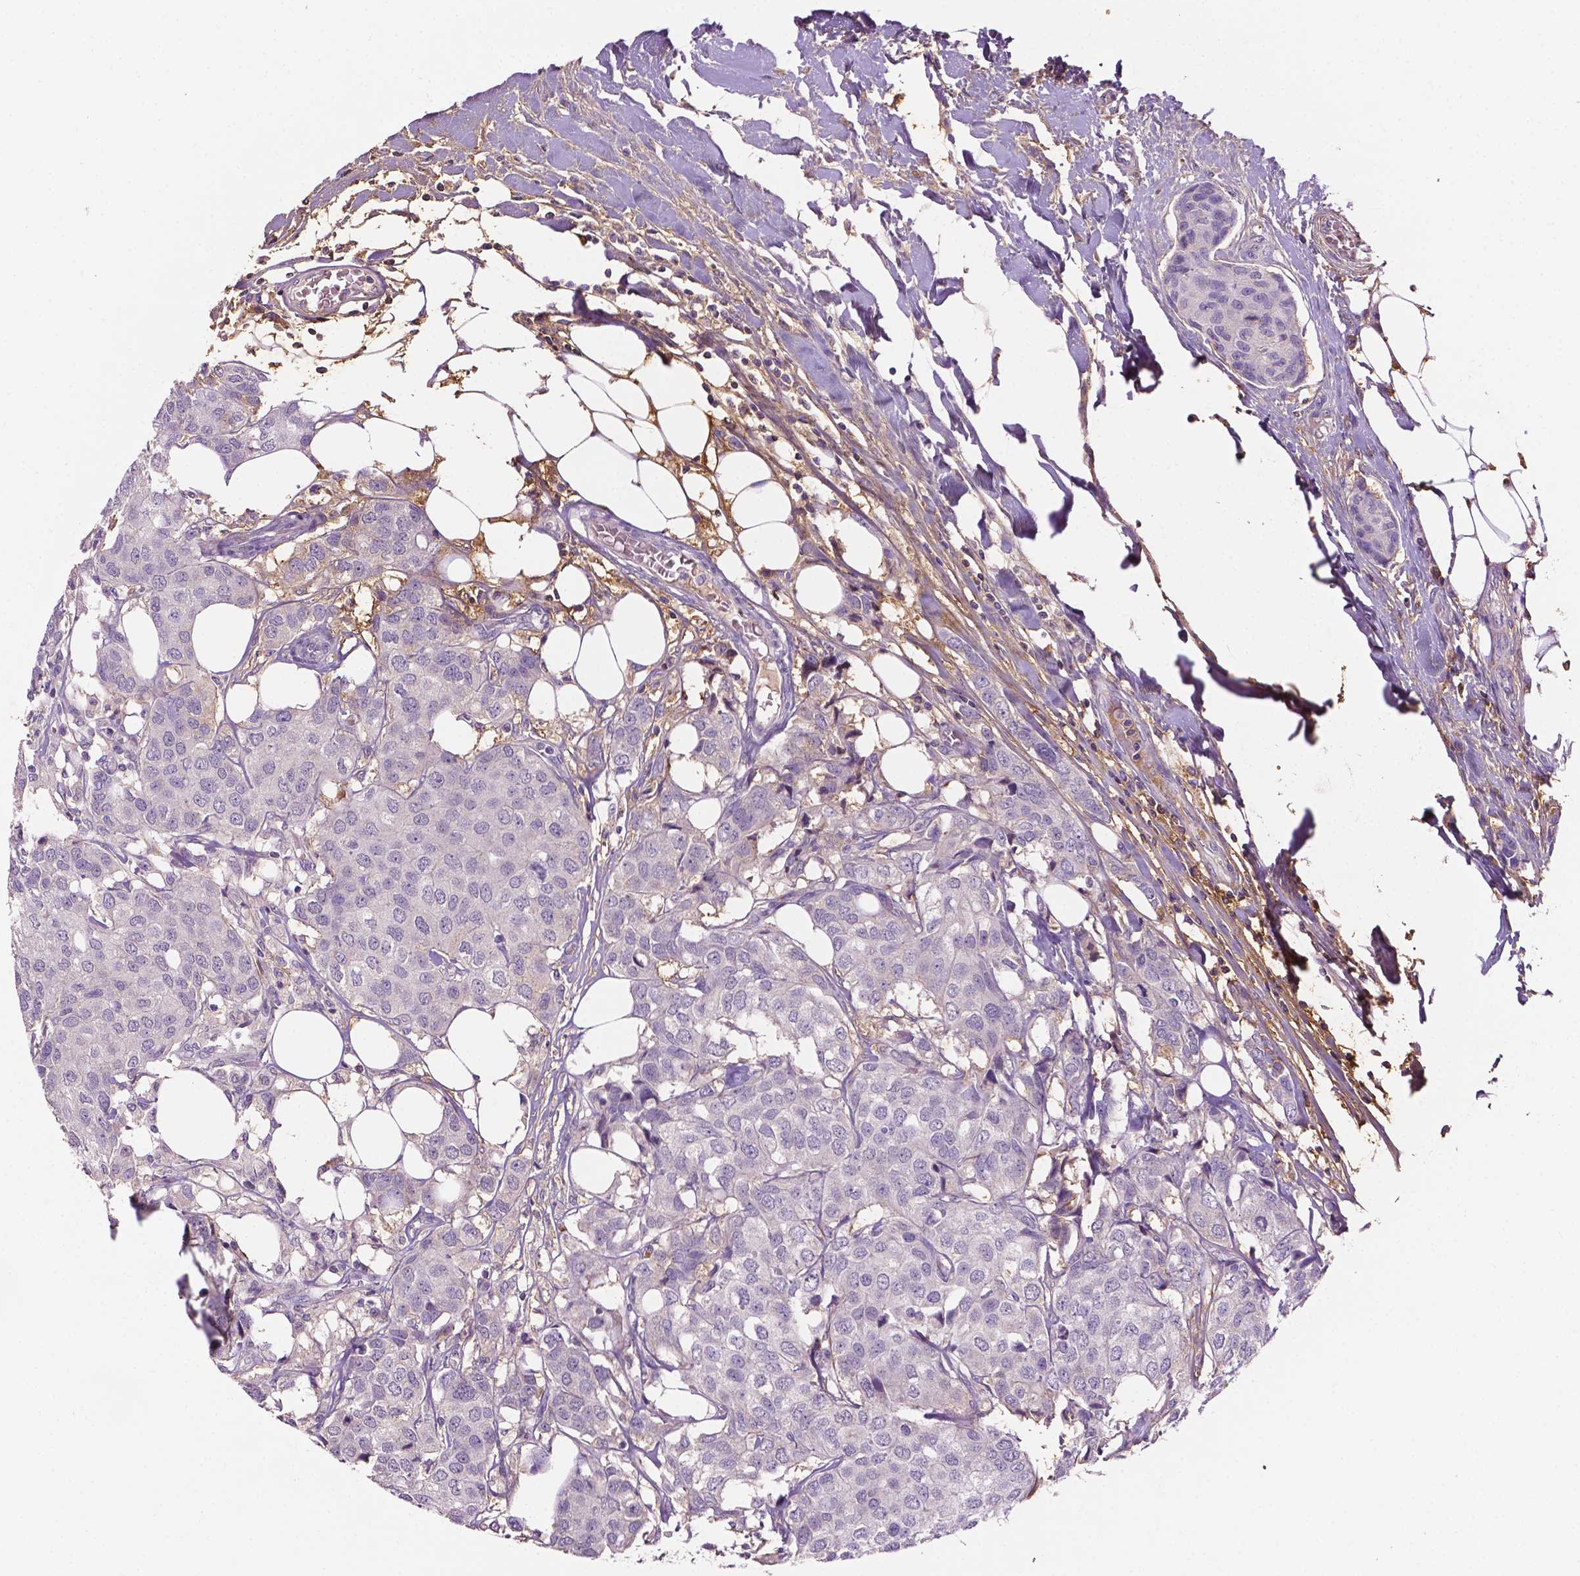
{"staining": {"intensity": "negative", "quantity": "none", "location": "none"}, "tissue": "breast cancer", "cell_type": "Tumor cells", "image_type": "cancer", "snomed": [{"axis": "morphology", "description": "Duct carcinoma"}, {"axis": "topography", "description": "Breast"}], "caption": "Immunohistochemical staining of human breast intraductal carcinoma reveals no significant expression in tumor cells.", "gene": "FBLN1", "patient": {"sex": "female", "age": 80}}